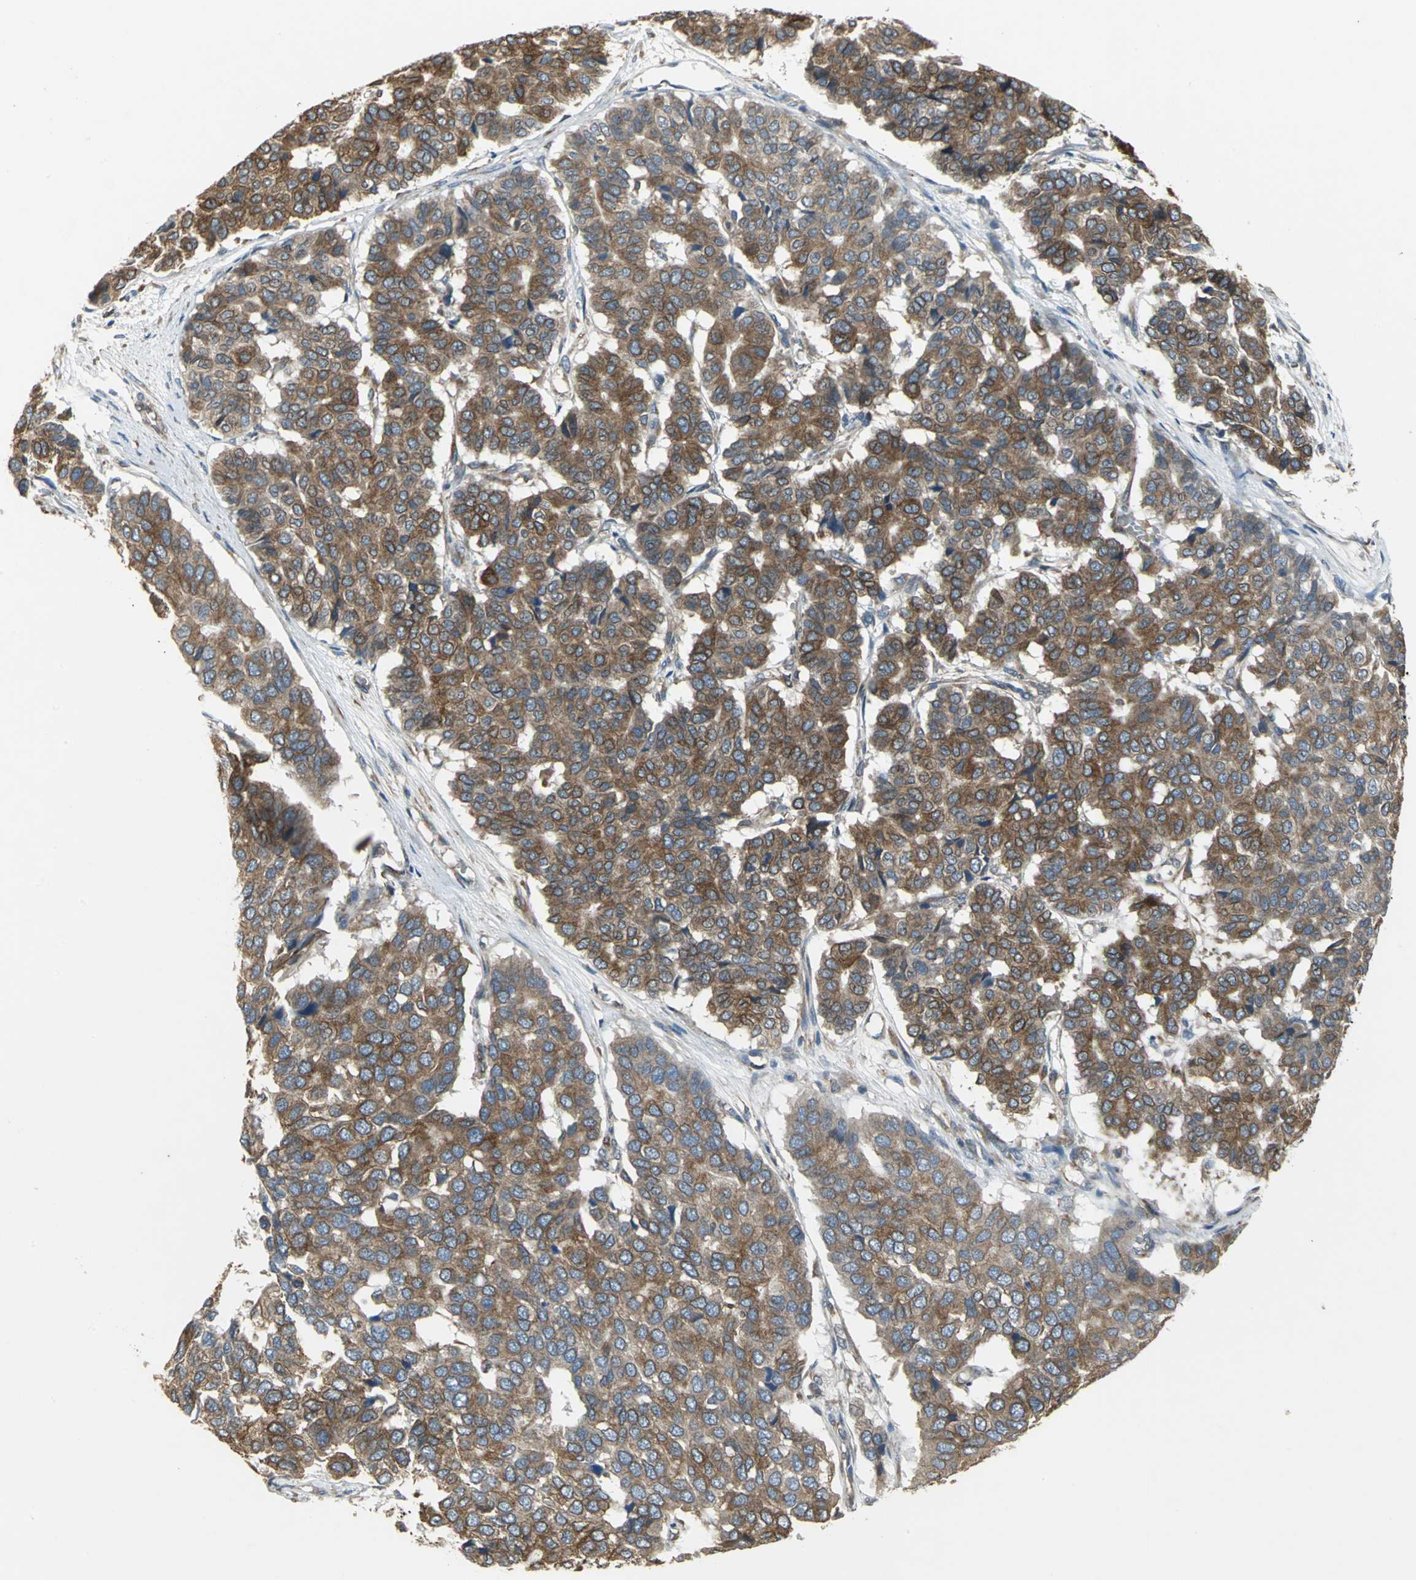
{"staining": {"intensity": "moderate", "quantity": ">75%", "location": "cytoplasmic/membranous"}, "tissue": "pancreatic cancer", "cell_type": "Tumor cells", "image_type": "cancer", "snomed": [{"axis": "morphology", "description": "Adenocarcinoma, NOS"}, {"axis": "topography", "description": "Pancreas"}], "caption": "IHC micrograph of human pancreatic adenocarcinoma stained for a protein (brown), which exhibits medium levels of moderate cytoplasmic/membranous staining in about >75% of tumor cells.", "gene": "SYVN1", "patient": {"sex": "male", "age": 50}}